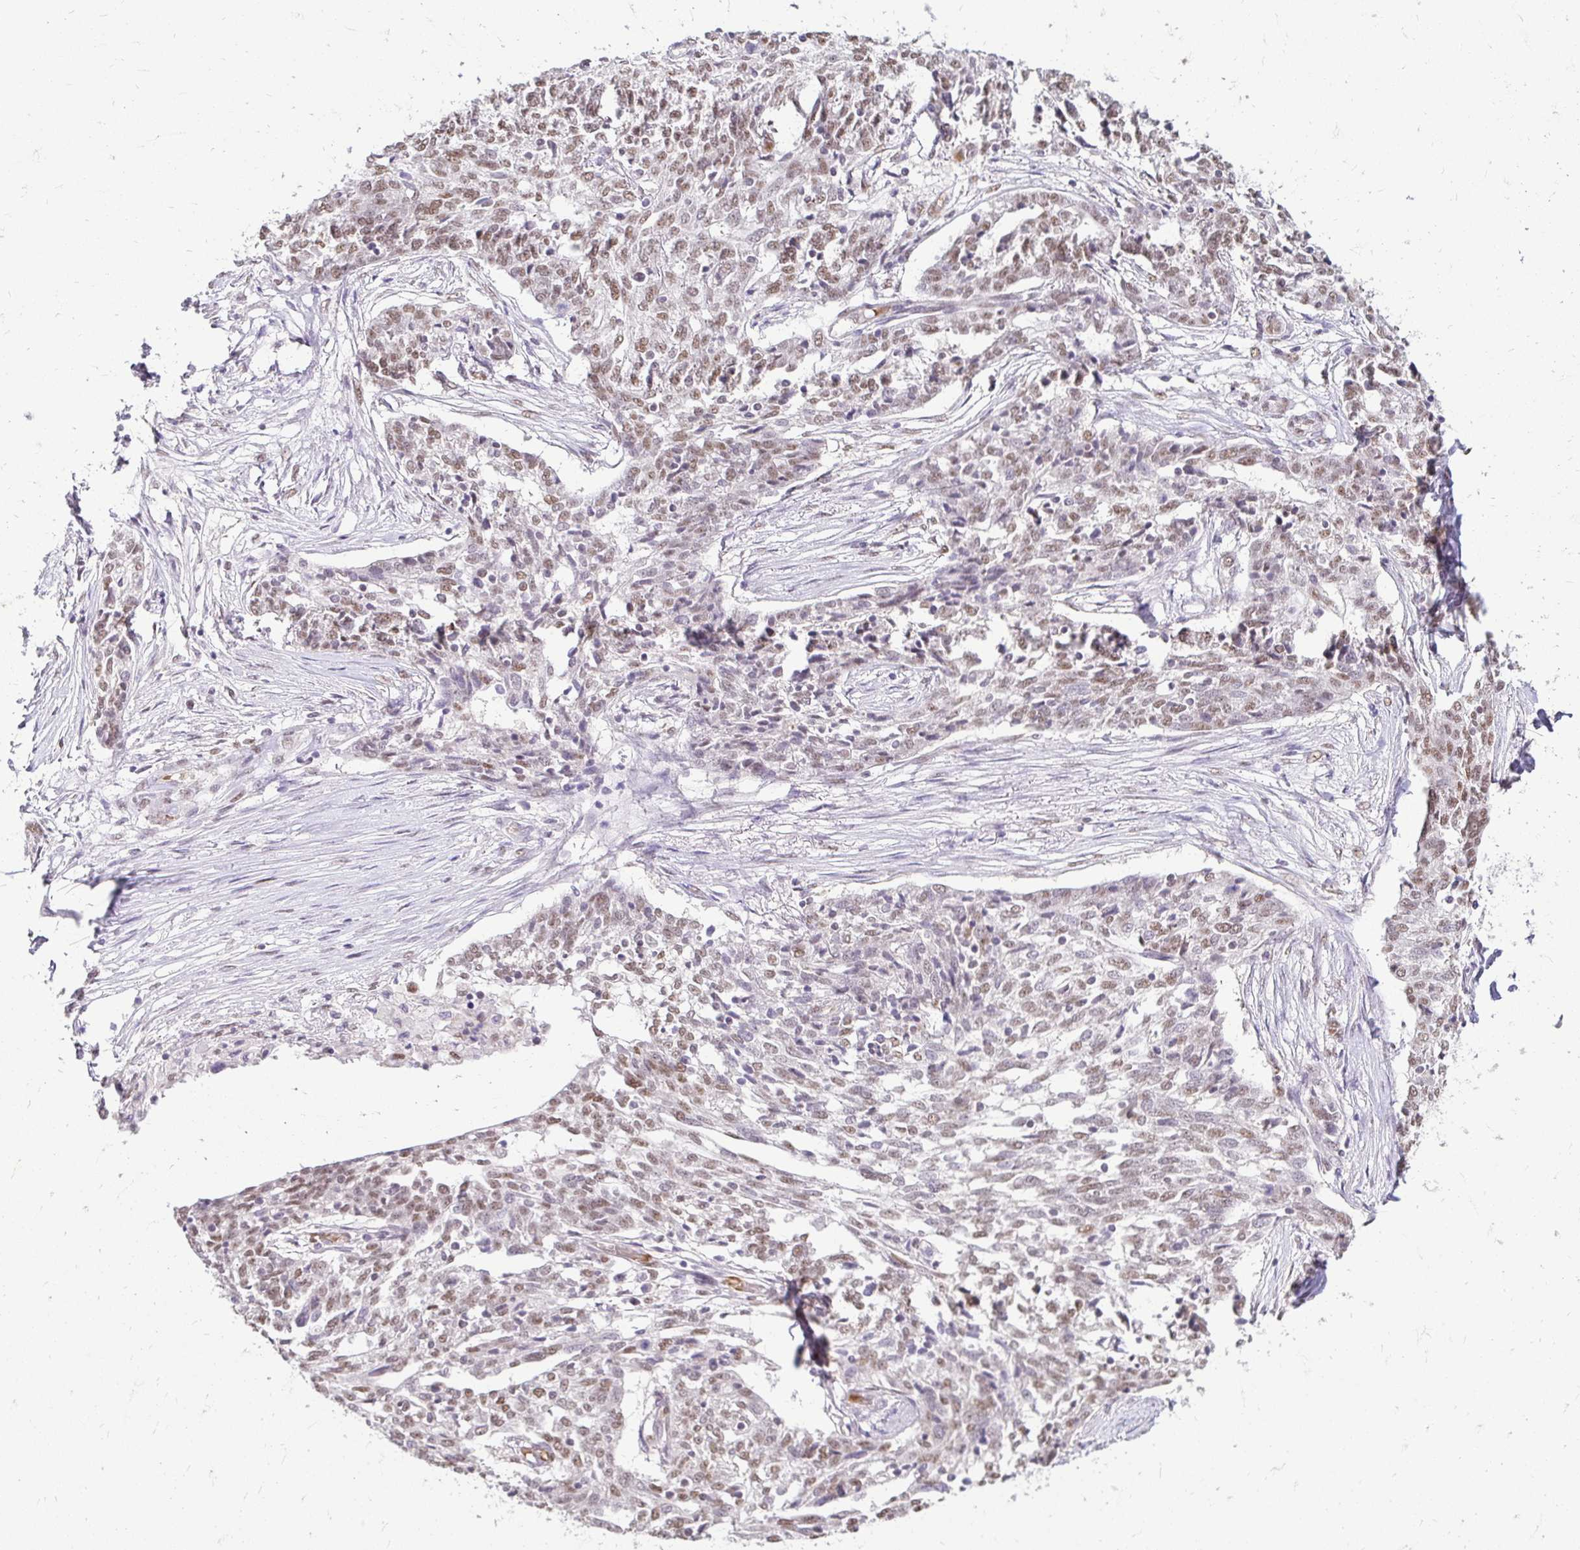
{"staining": {"intensity": "moderate", "quantity": ">75%", "location": "nuclear"}, "tissue": "ovarian cancer", "cell_type": "Tumor cells", "image_type": "cancer", "snomed": [{"axis": "morphology", "description": "Cystadenocarcinoma, serous, NOS"}, {"axis": "topography", "description": "Ovary"}], "caption": "A medium amount of moderate nuclear expression is seen in approximately >75% of tumor cells in serous cystadenocarcinoma (ovarian) tissue.", "gene": "RIMS4", "patient": {"sex": "female", "age": 67}}